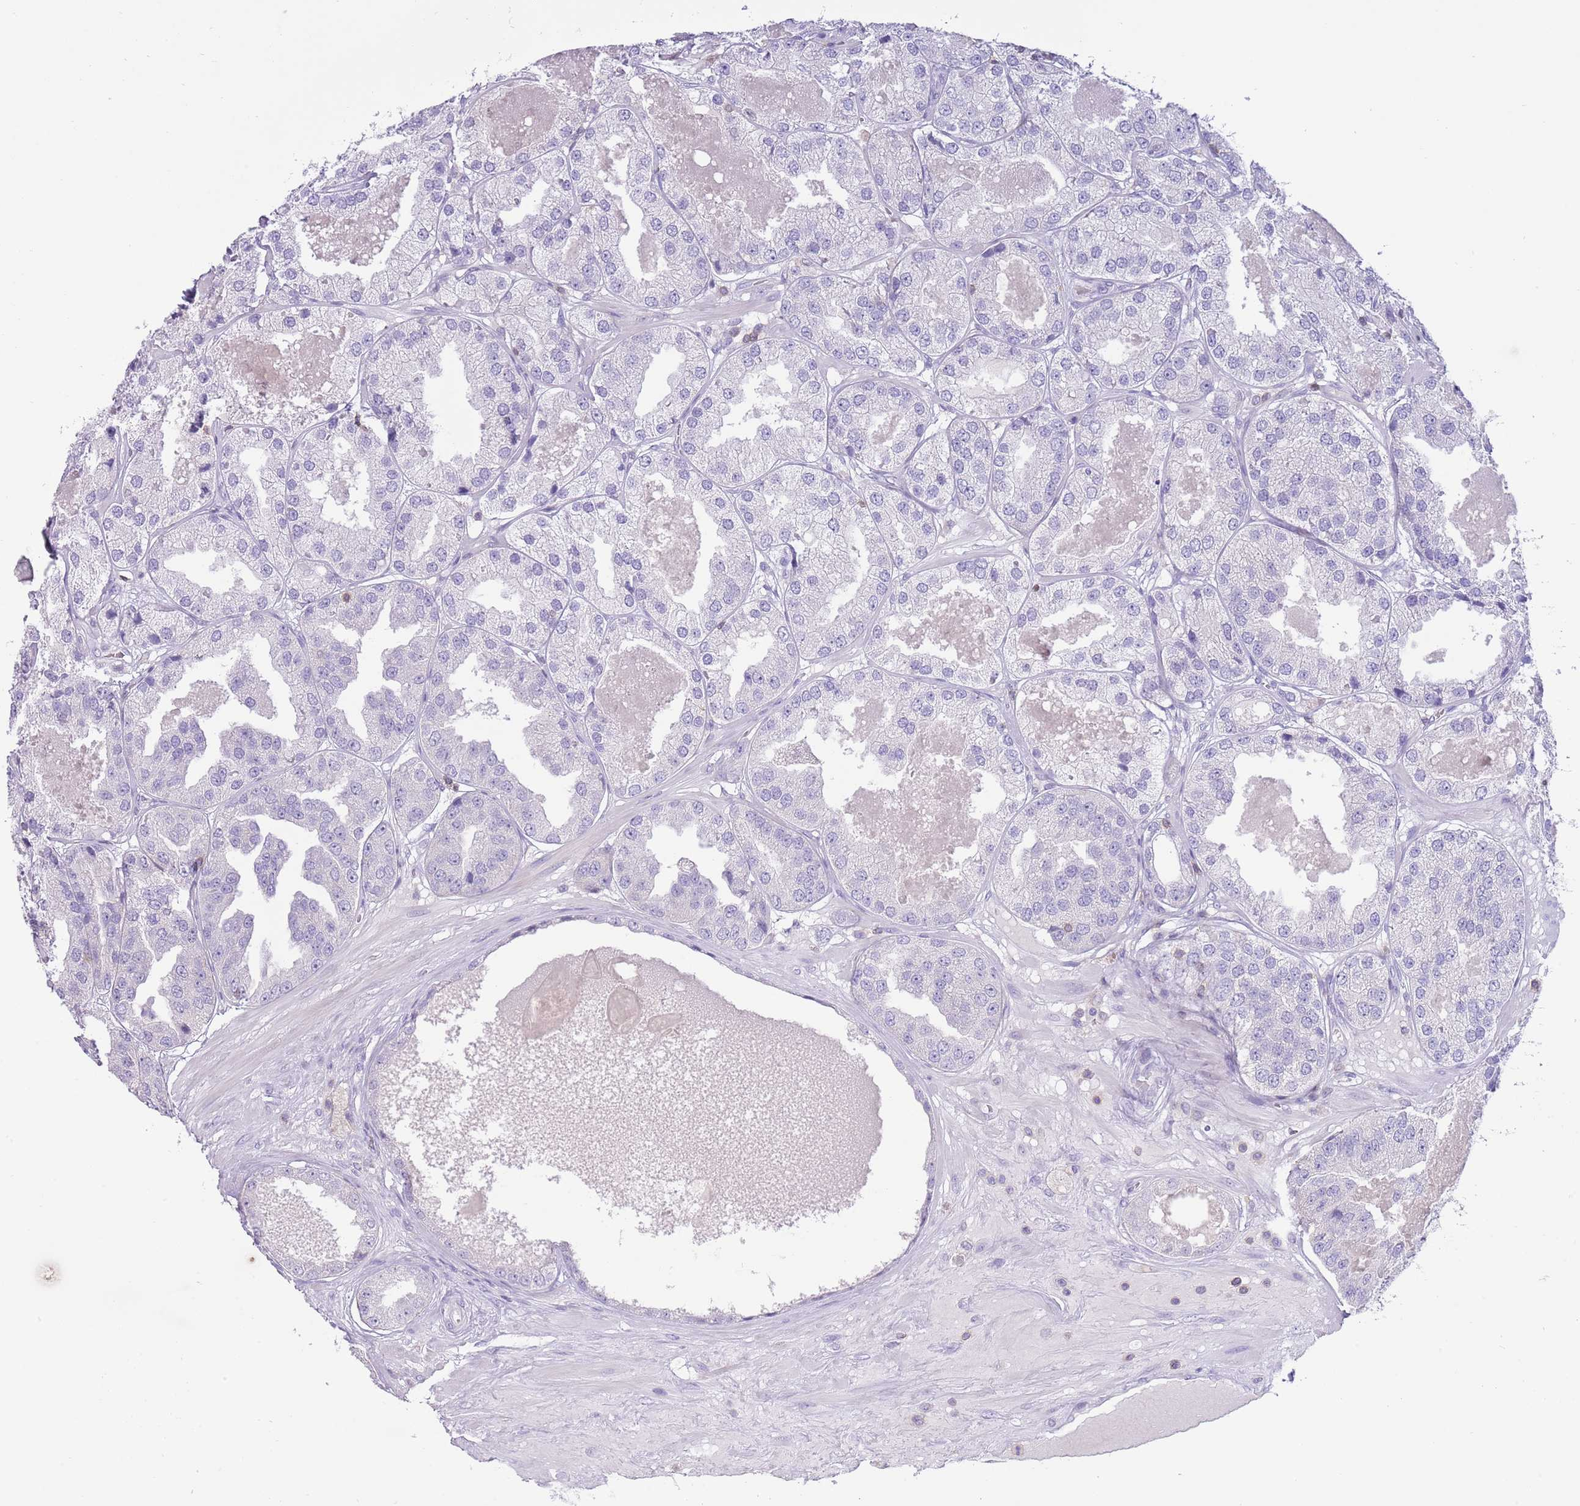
{"staining": {"intensity": "negative", "quantity": "none", "location": "none"}, "tissue": "prostate cancer", "cell_type": "Tumor cells", "image_type": "cancer", "snomed": [{"axis": "morphology", "description": "Adenocarcinoma, High grade"}, {"axis": "topography", "description": "Prostate"}], "caption": "Immunohistochemistry of adenocarcinoma (high-grade) (prostate) exhibits no staining in tumor cells.", "gene": "OR4Q3", "patient": {"sex": "male", "age": 63}}